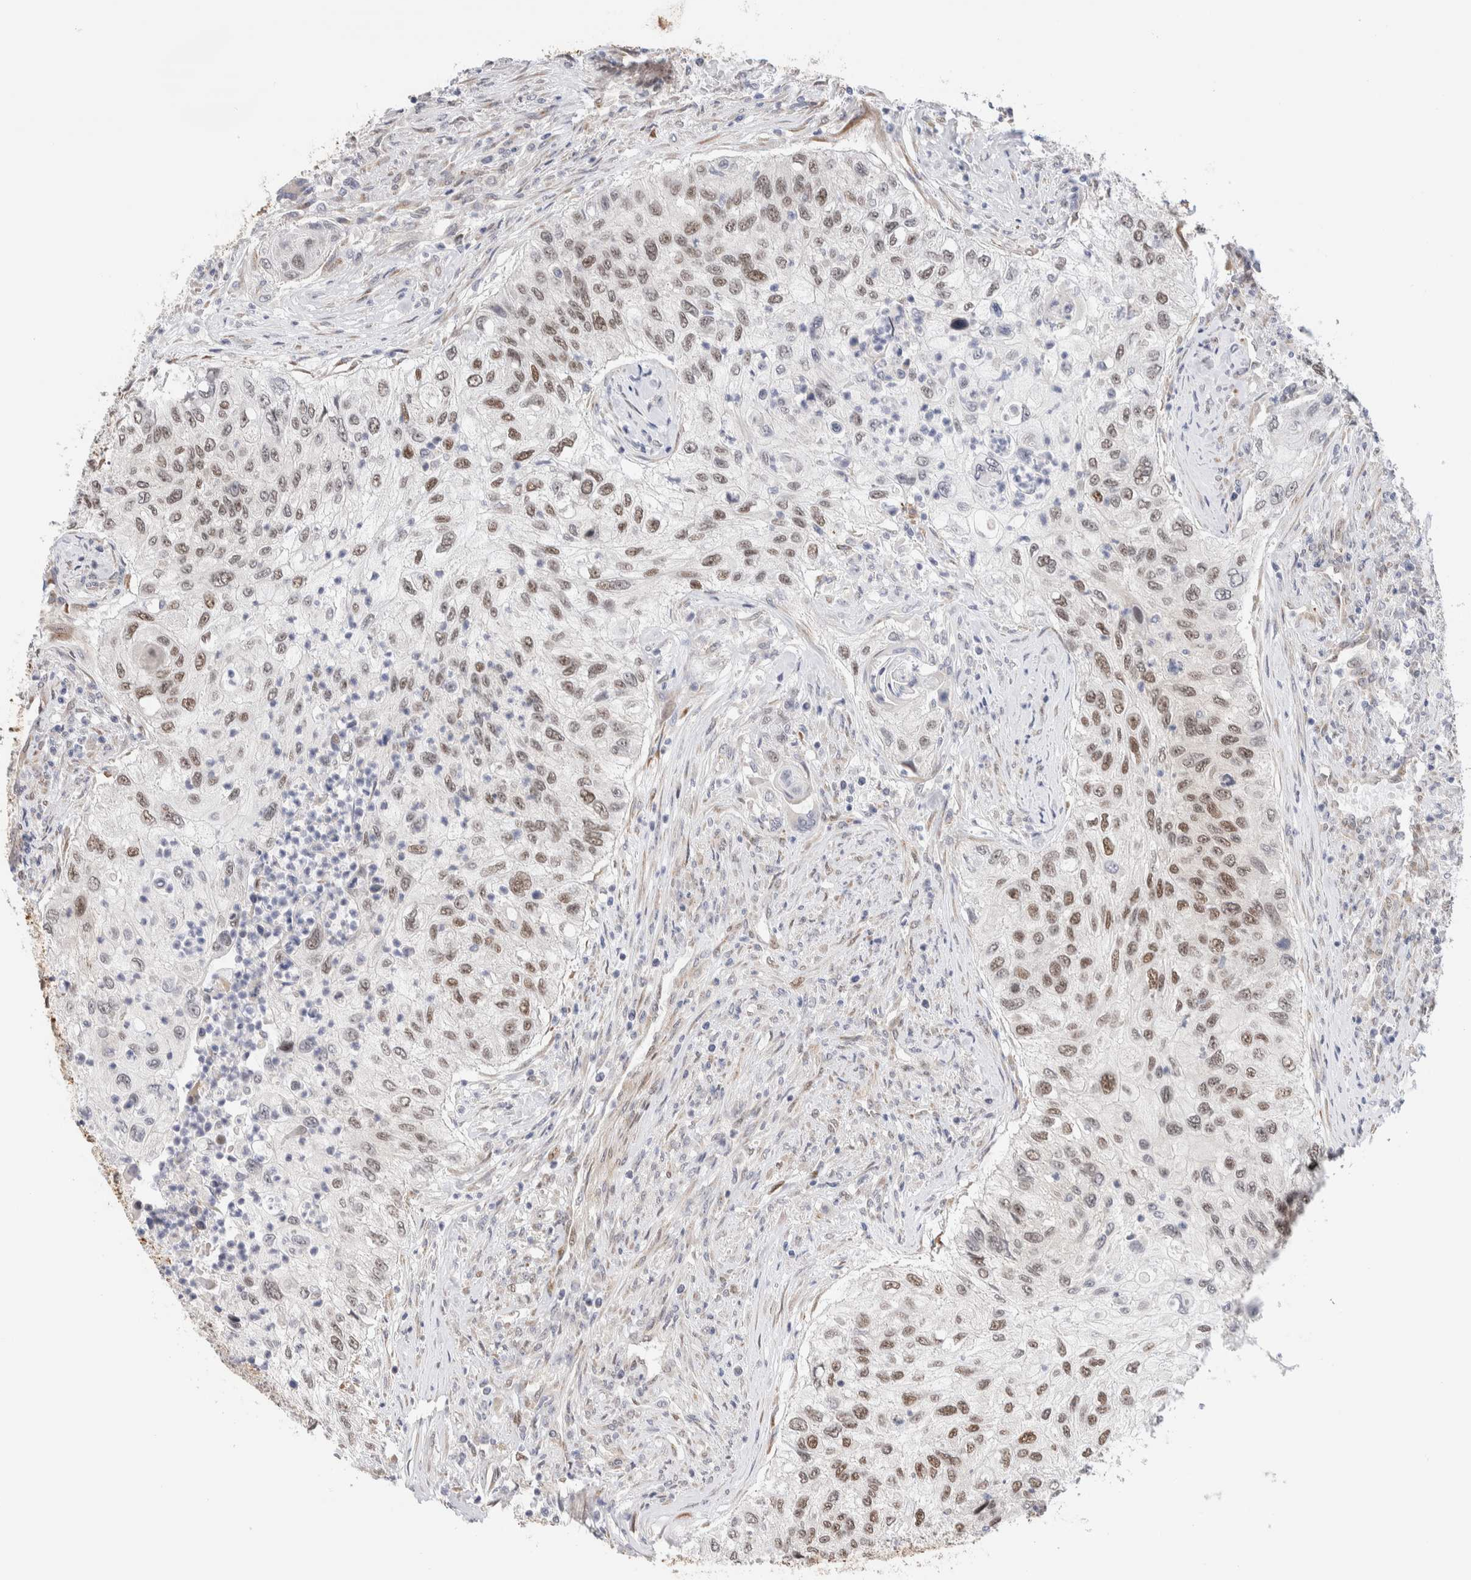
{"staining": {"intensity": "weak", "quantity": "25%-75%", "location": "nuclear"}, "tissue": "urothelial cancer", "cell_type": "Tumor cells", "image_type": "cancer", "snomed": [{"axis": "morphology", "description": "Urothelial carcinoma, High grade"}, {"axis": "topography", "description": "Urinary bladder"}], "caption": "Immunohistochemistry staining of urothelial carcinoma (high-grade), which displays low levels of weak nuclear expression in about 25%-75% of tumor cells indicating weak nuclear protein staining. The staining was performed using DAB (3,3'-diaminobenzidine) (brown) for protein detection and nuclei were counterstained in hematoxylin (blue).", "gene": "NSMAF", "patient": {"sex": "female", "age": 60}}